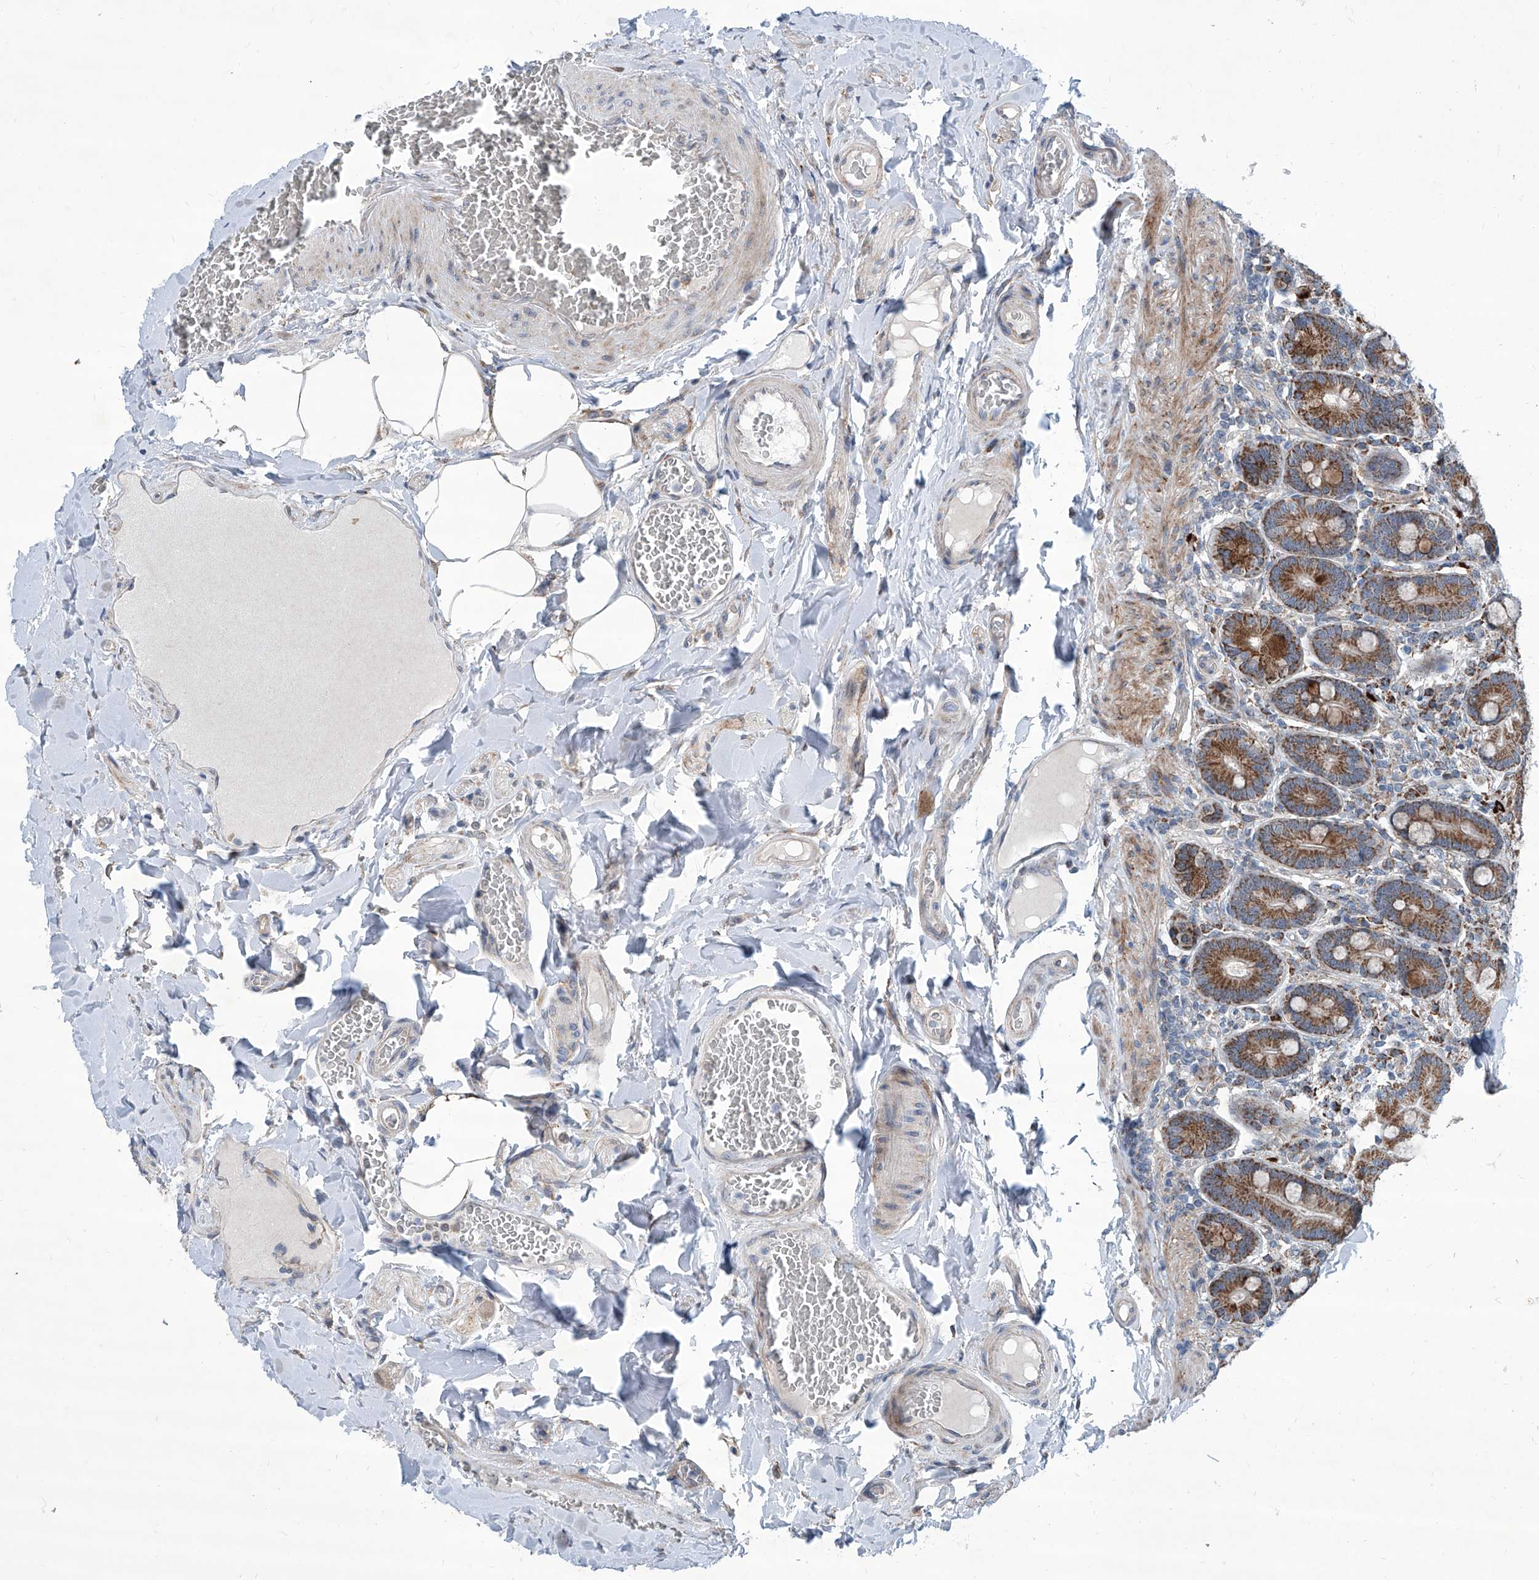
{"staining": {"intensity": "strong", "quantity": ">75%", "location": "cytoplasmic/membranous"}, "tissue": "duodenum", "cell_type": "Glandular cells", "image_type": "normal", "snomed": [{"axis": "morphology", "description": "Normal tissue, NOS"}, {"axis": "topography", "description": "Duodenum"}], "caption": "Brown immunohistochemical staining in normal duodenum demonstrates strong cytoplasmic/membranous staining in about >75% of glandular cells. Immunohistochemistry stains the protein in brown and the nuclei are stained blue.", "gene": "USP48", "patient": {"sex": "female", "age": 62}}